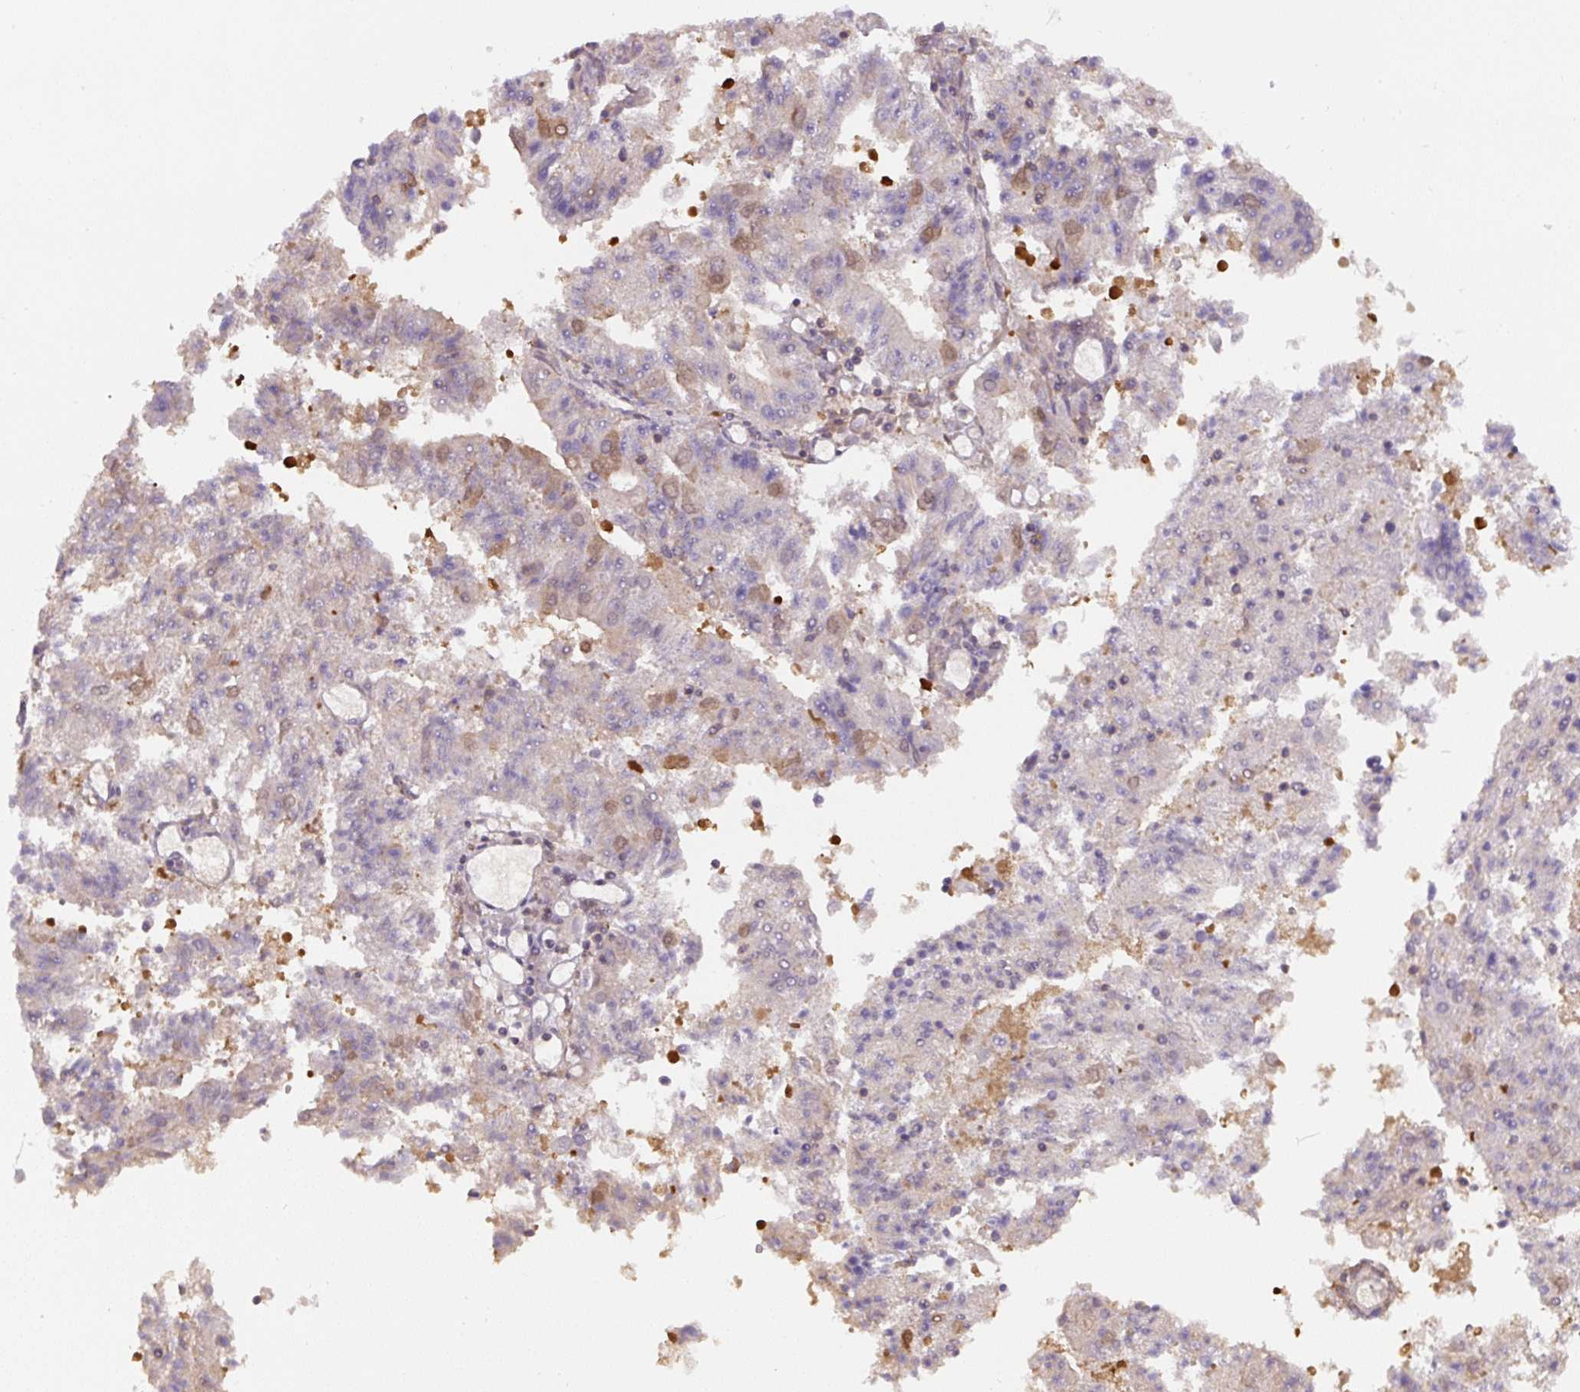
{"staining": {"intensity": "weak", "quantity": "<25%", "location": "cytoplasmic/membranous"}, "tissue": "endometrial cancer", "cell_type": "Tumor cells", "image_type": "cancer", "snomed": [{"axis": "morphology", "description": "Adenocarcinoma, NOS"}, {"axis": "topography", "description": "Endometrium"}], "caption": "Tumor cells are negative for brown protein staining in endometrial cancer (adenocarcinoma). (IHC, brightfield microscopy, high magnification).", "gene": "ST13", "patient": {"sex": "female", "age": 82}}